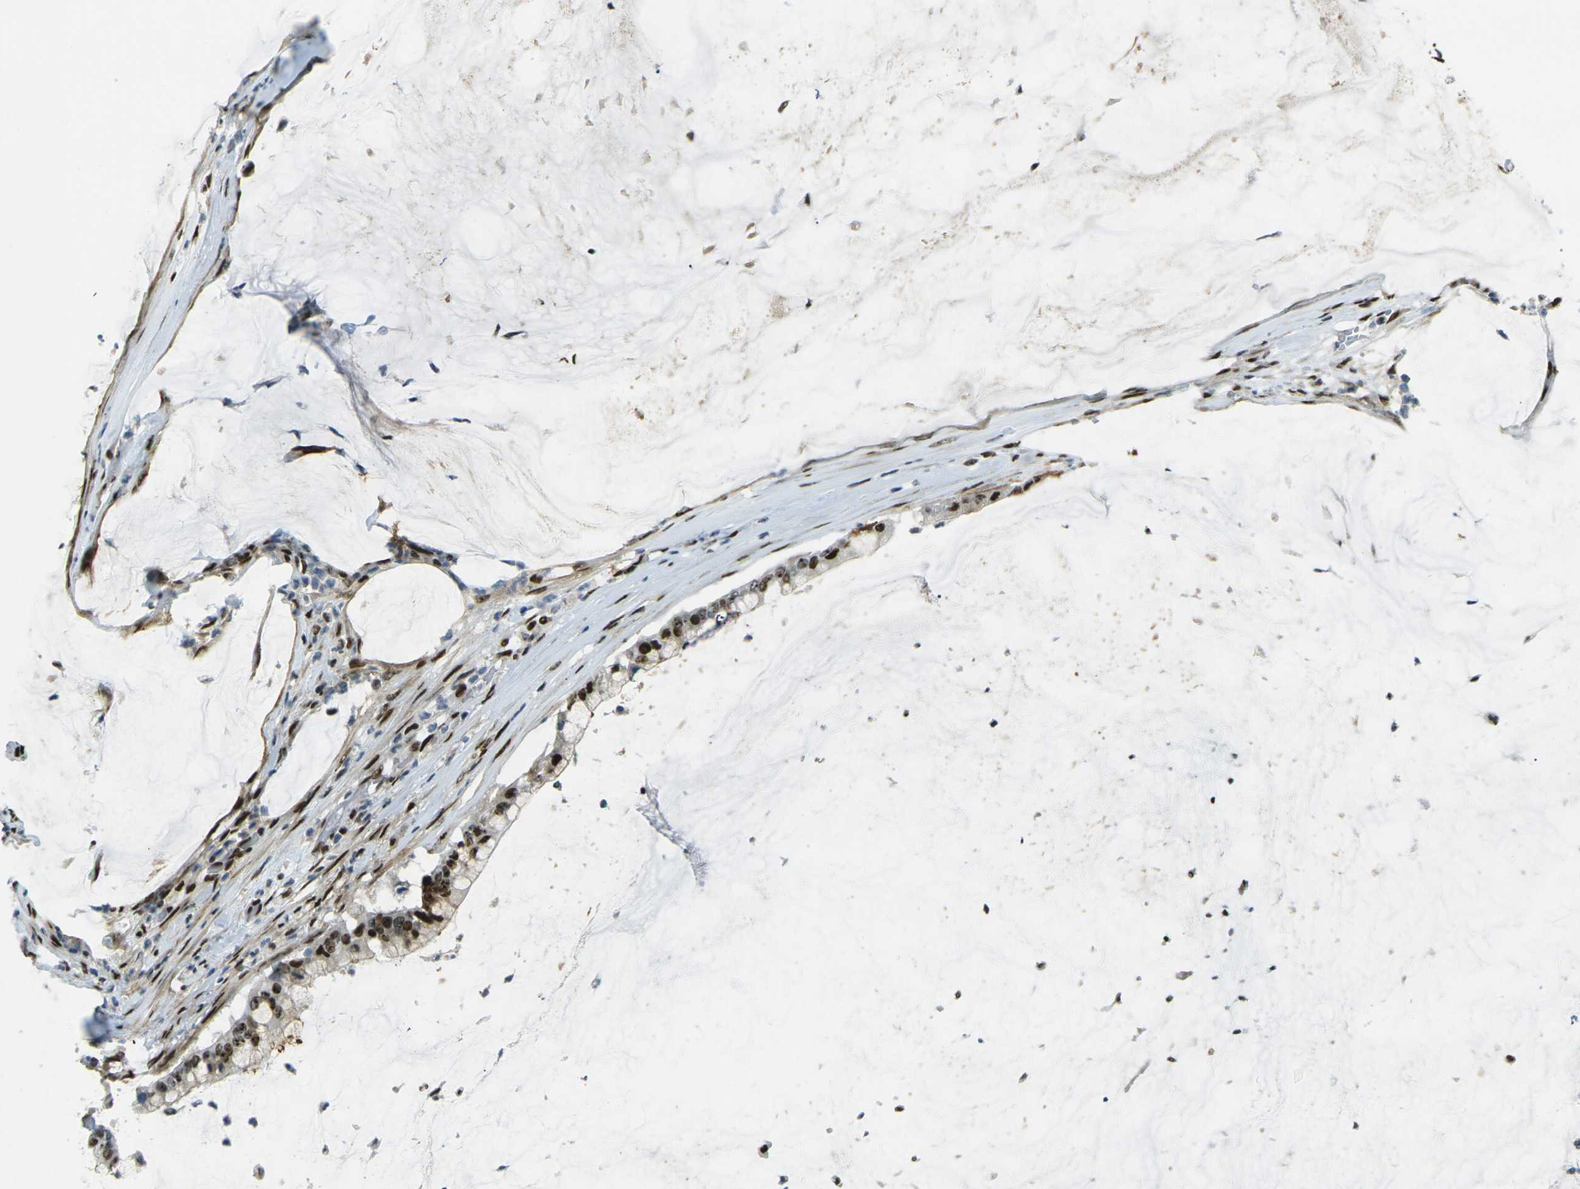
{"staining": {"intensity": "strong", "quantity": ">75%", "location": "nuclear"}, "tissue": "pancreatic cancer", "cell_type": "Tumor cells", "image_type": "cancer", "snomed": [{"axis": "morphology", "description": "Adenocarcinoma, NOS"}, {"axis": "topography", "description": "Pancreas"}], "caption": "Strong nuclear staining is seen in approximately >75% of tumor cells in pancreatic cancer (adenocarcinoma).", "gene": "UBE2C", "patient": {"sex": "male", "age": 41}}